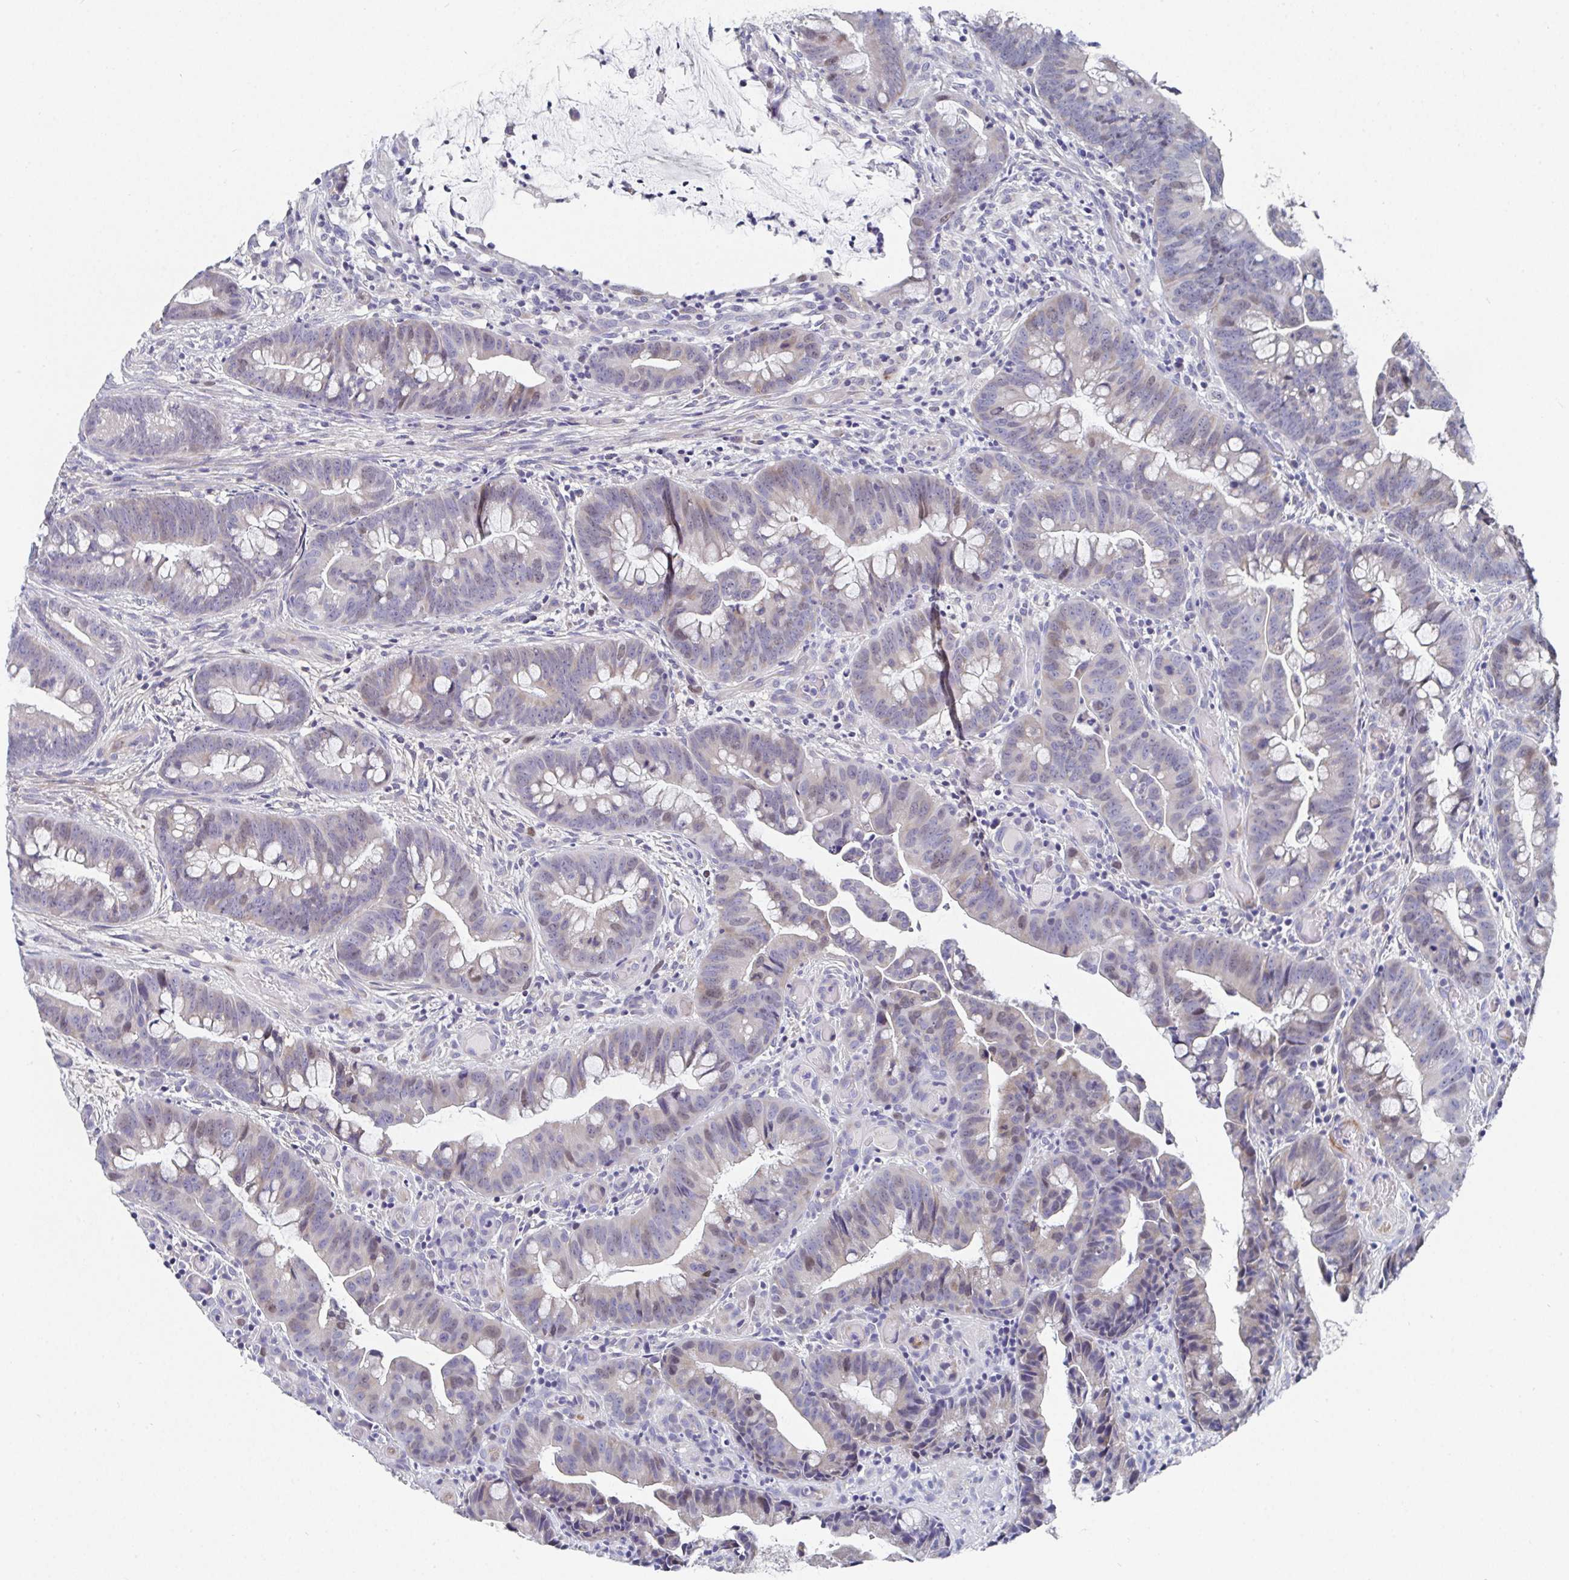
{"staining": {"intensity": "weak", "quantity": "25%-75%", "location": "nuclear"}, "tissue": "colorectal cancer", "cell_type": "Tumor cells", "image_type": "cancer", "snomed": [{"axis": "morphology", "description": "Adenocarcinoma, NOS"}, {"axis": "topography", "description": "Colon"}], "caption": "Immunohistochemistry (IHC) (DAB) staining of human colorectal adenocarcinoma reveals weak nuclear protein expression in about 25%-75% of tumor cells. (Brightfield microscopy of DAB IHC at high magnification).", "gene": "ATP5F1C", "patient": {"sex": "male", "age": 62}}